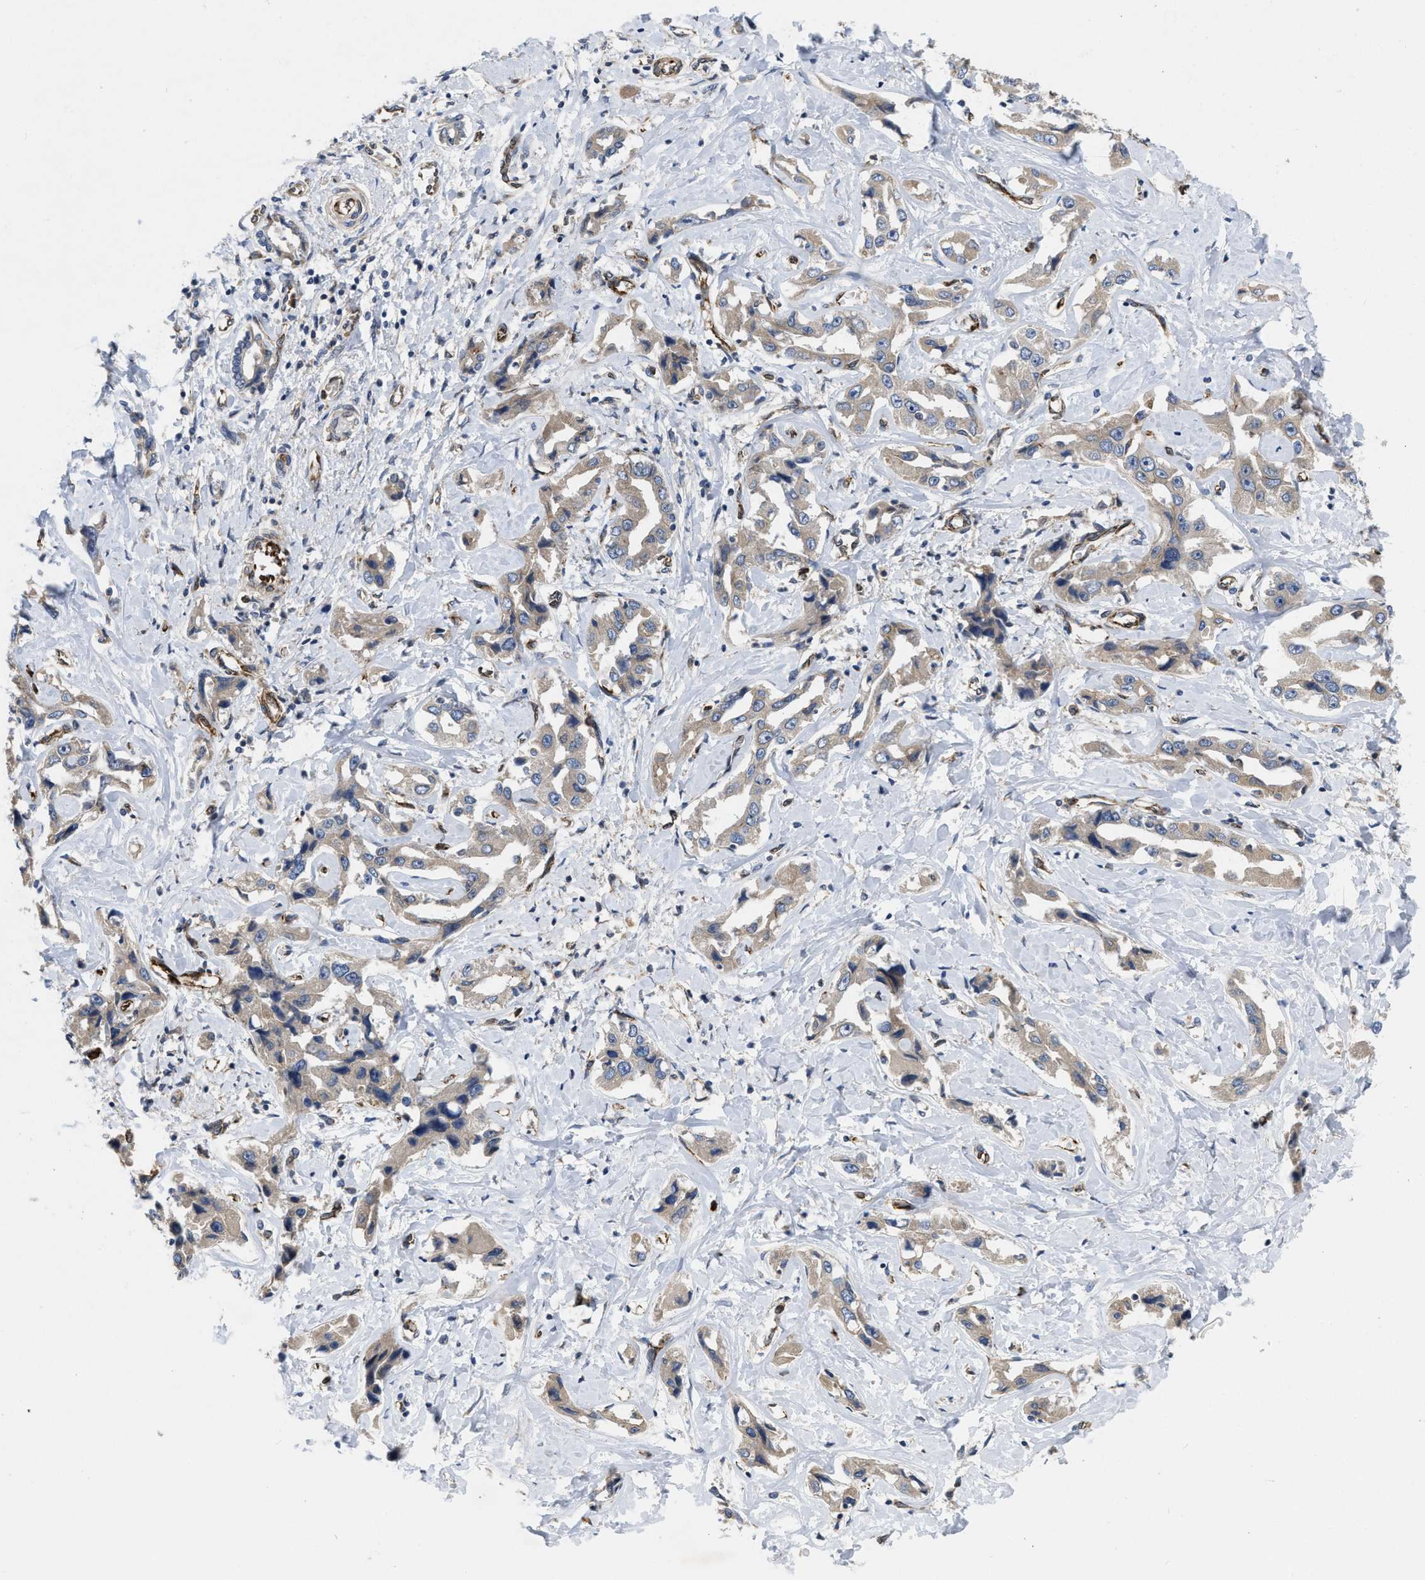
{"staining": {"intensity": "weak", "quantity": ">75%", "location": "cytoplasmic/membranous"}, "tissue": "liver cancer", "cell_type": "Tumor cells", "image_type": "cancer", "snomed": [{"axis": "morphology", "description": "Cholangiocarcinoma"}, {"axis": "topography", "description": "Liver"}], "caption": "Liver cholangiocarcinoma stained with a brown dye displays weak cytoplasmic/membranous positive positivity in approximately >75% of tumor cells.", "gene": "EOGT", "patient": {"sex": "male", "age": 59}}